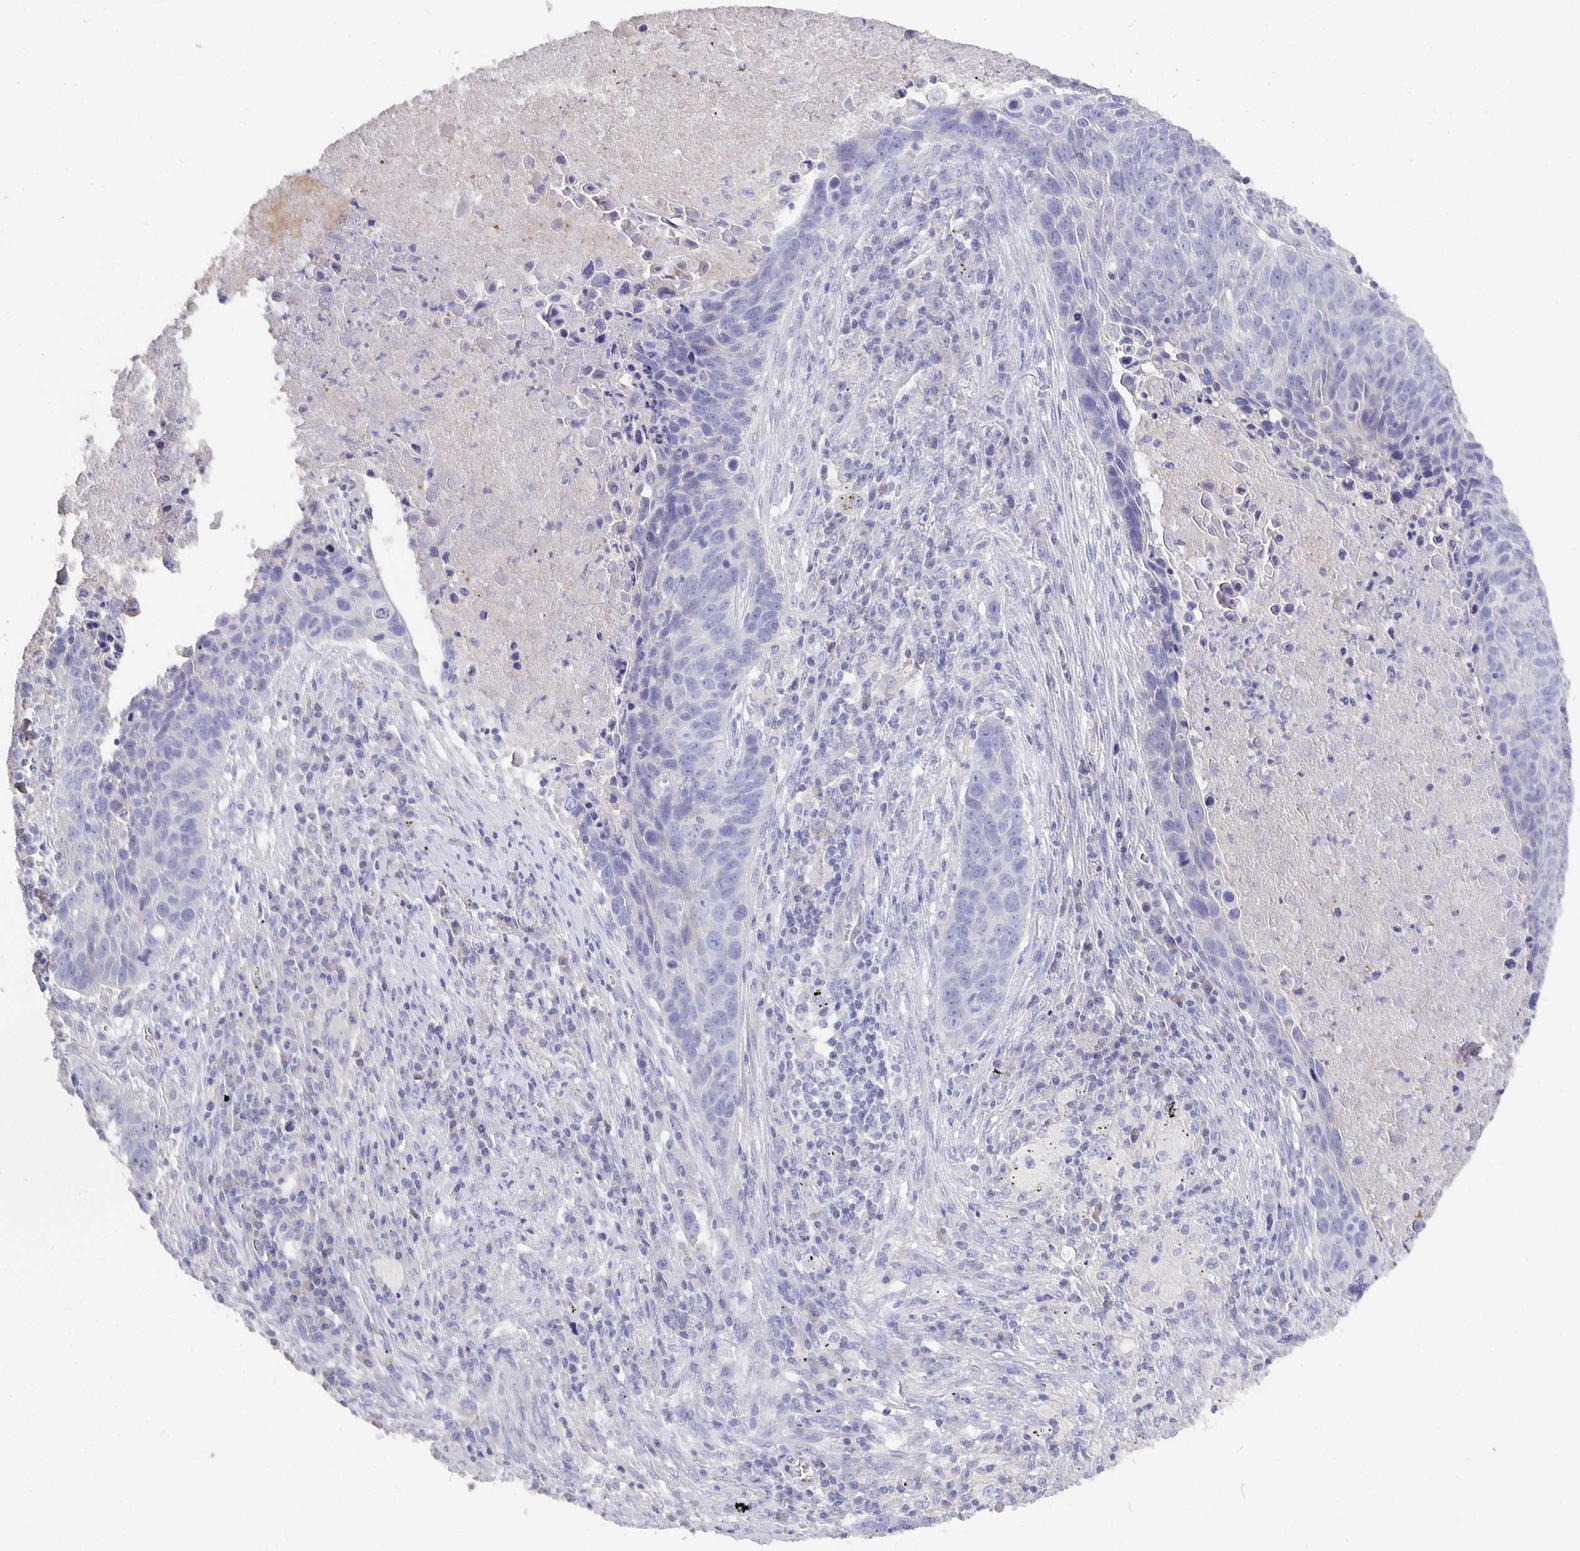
{"staining": {"intensity": "negative", "quantity": "none", "location": "none"}, "tissue": "lung cancer", "cell_type": "Tumor cells", "image_type": "cancer", "snomed": [{"axis": "morphology", "description": "Squamous cell carcinoma, NOS"}, {"axis": "topography", "description": "Lung"}], "caption": "This is an immunohistochemistry histopathology image of human lung cancer. There is no positivity in tumor cells.", "gene": "CFAP74", "patient": {"sex": "male", "age": 78}}